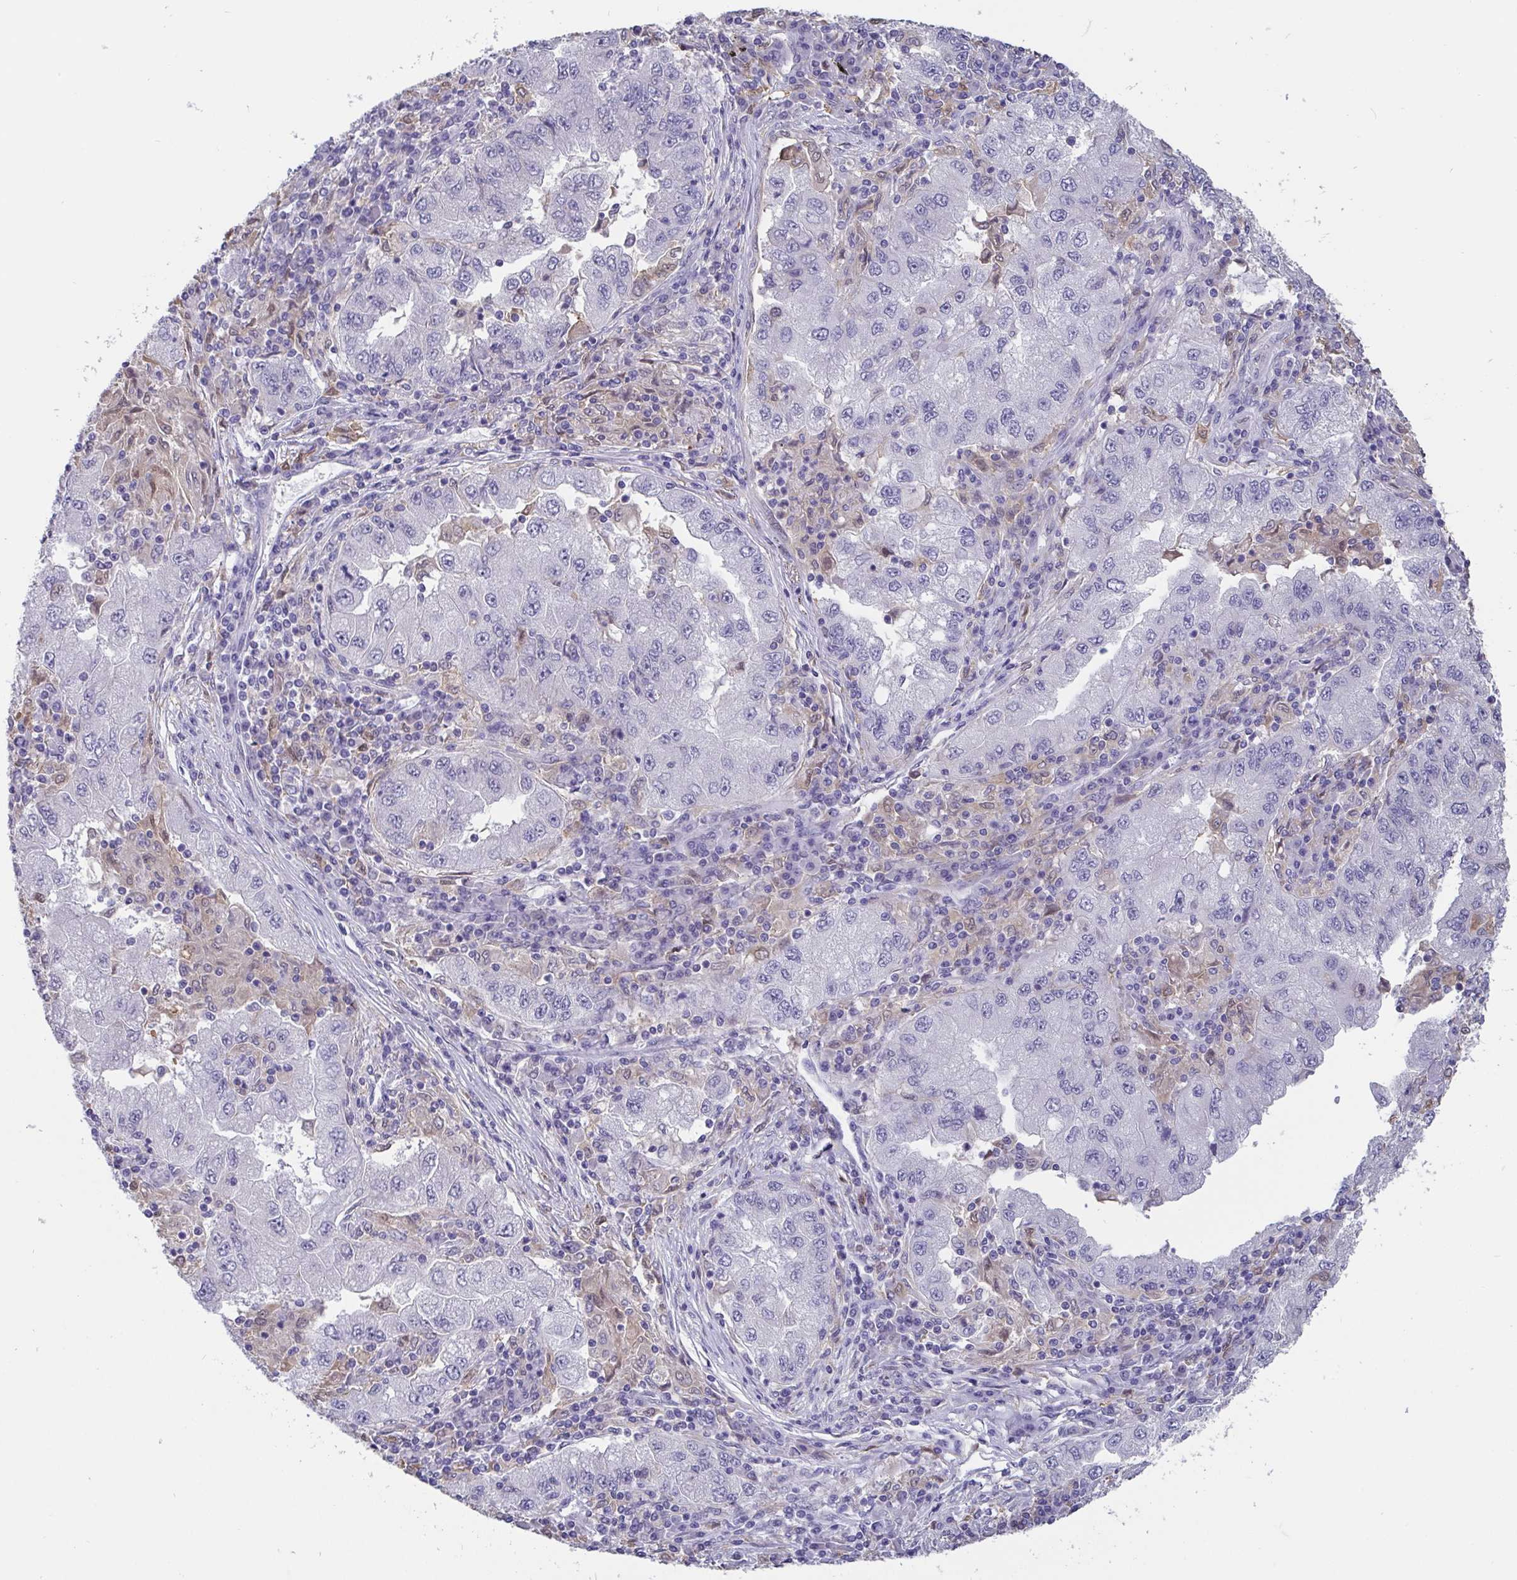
{"staining": {"intensity": "negative", "quantity": "none", "location": "none"}, "tissue": "lung cancer", "cell_type": "Tumor cells", "image_type": "cancer", "snomed": [{"axis": "morphology", "description": "Adenocarcinoma, NOS"}, {"axis": "morphology", "description": "Adenocarcinoma primary or metastatic"}, {"axis": "topography", "description": "Lung"}], "caption": "An IHC photomicrograph of lung cancer is shown. There is no staining in tumor cells of lung cancer.", "gene": "IDH1", "patient": {"sex": "male", "age": 74}}